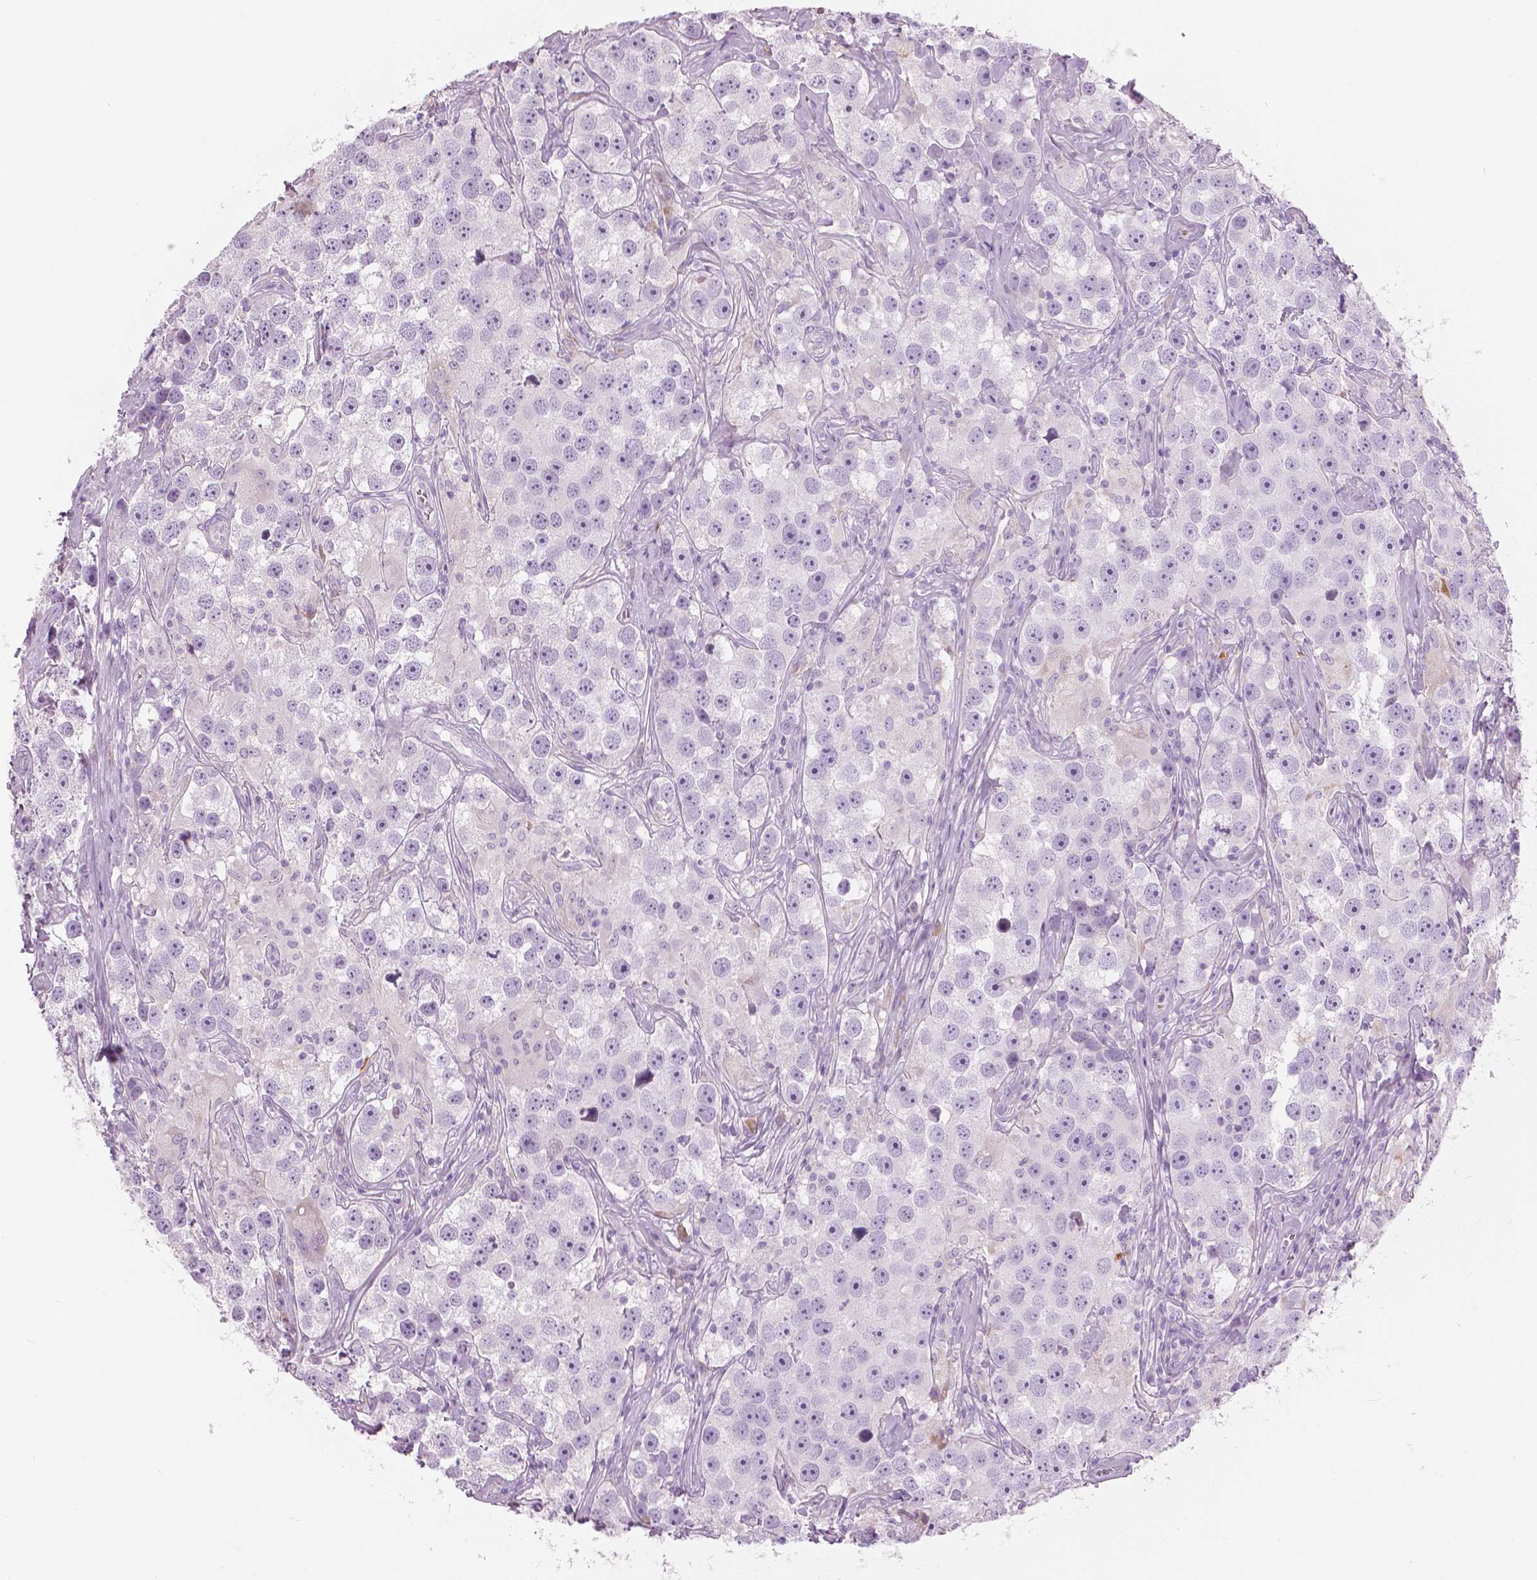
{"staining": {"intensity": "negative", "quantity": "none", "location": "none"}, "tissue": "testis cancer", "cell_type": "Tumor cells", "image_type": "cancer", "snomed": [{"axis": "morphology", "description": "Seminoma, NOS"}, {"axis": "topography", "description": "Testis"}], "caption": "A micrograph of seminoma (testis) stained for a protein shows no brown staining in tumor cells.", "gene": "CXCR2", "patient": {"sex": "male", "age": 49}}